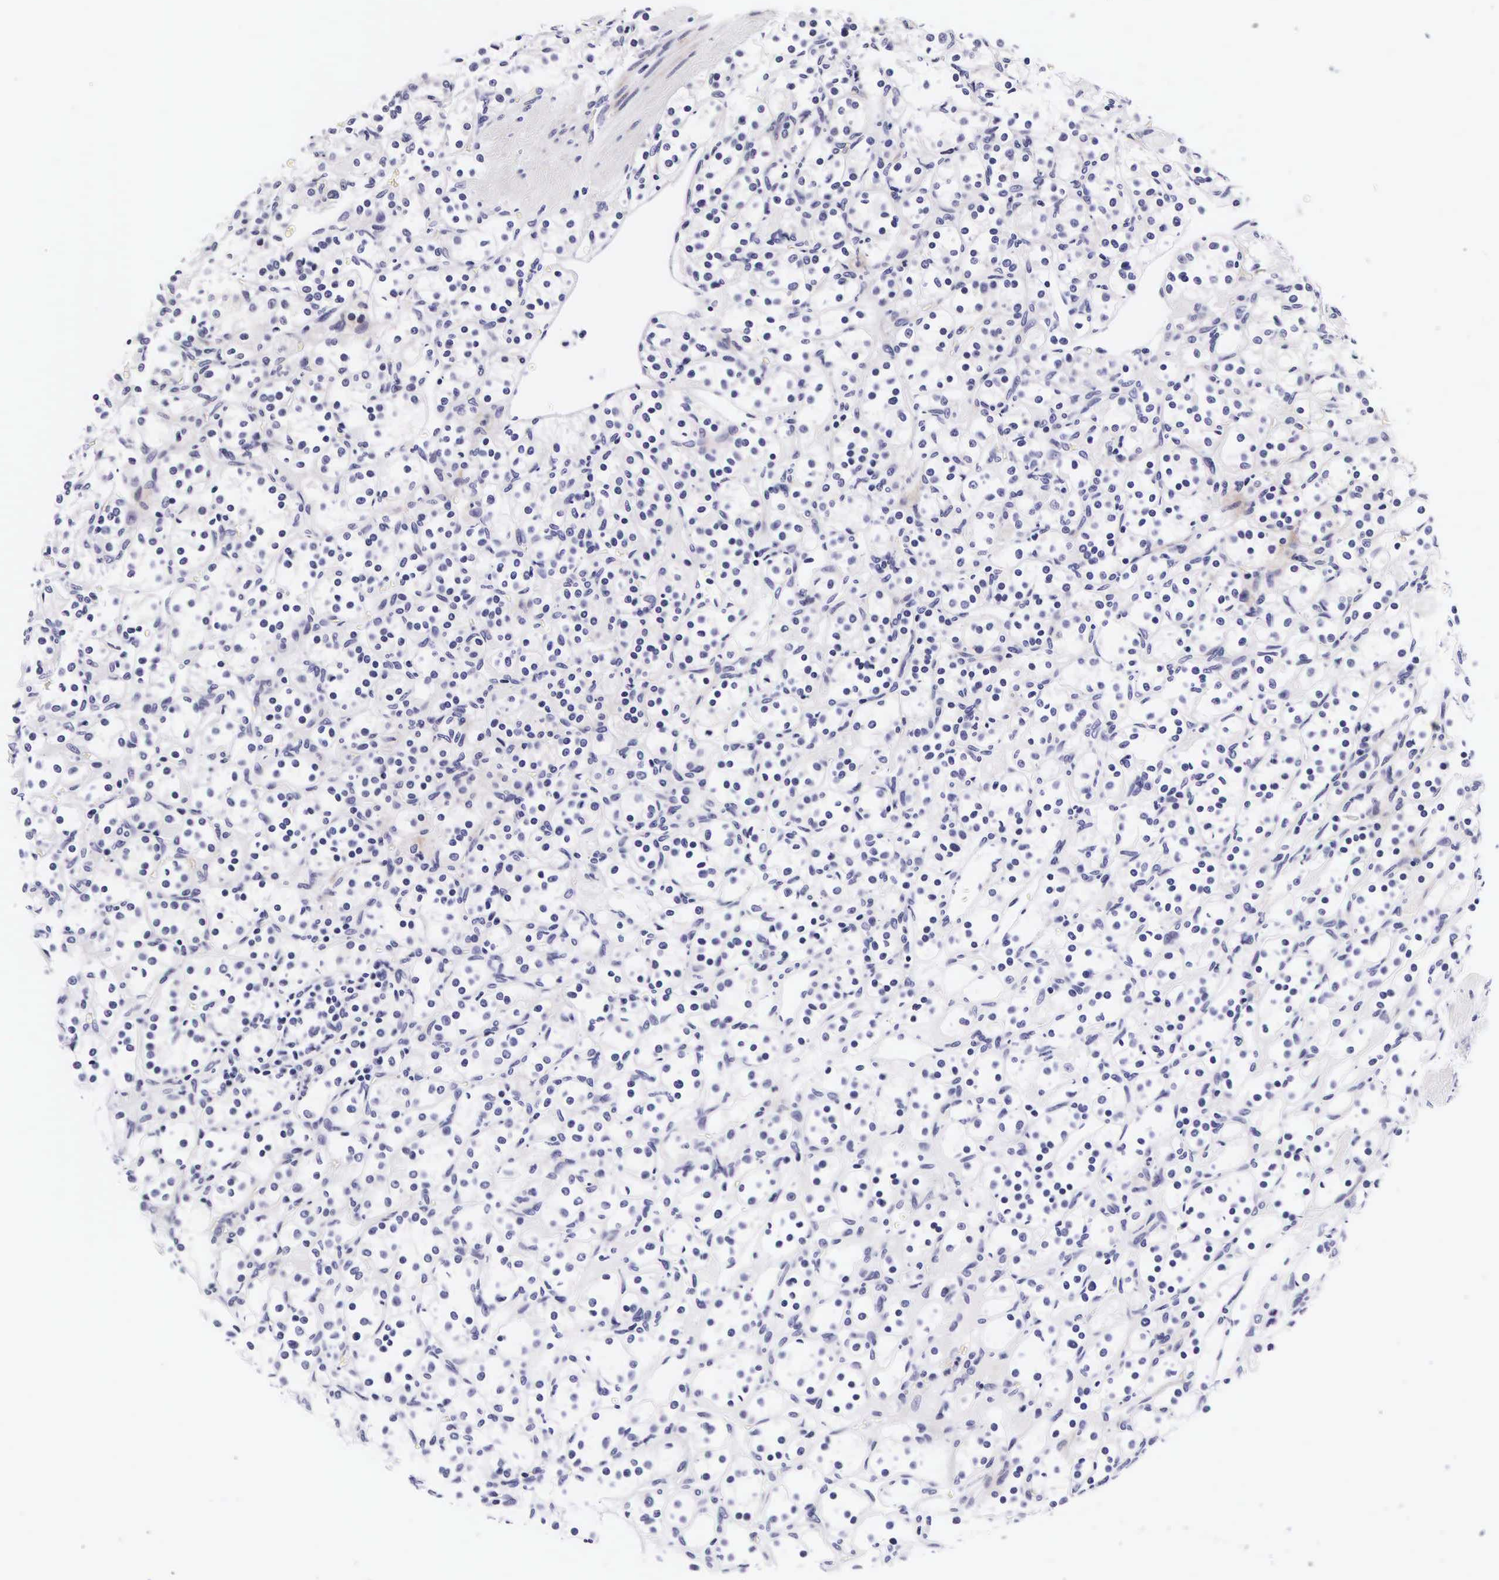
{"staining": {"intensity": "negative", "quantity": "none", "location": "none"}, "tissue": "renal cancer", "cell_type": "Tumor cells", "image_type": "cancer", "snomed": [{"axis": "morphology", "description": "Adenocarcinoma, NOS"}, {"axis": "topography", "description": "Kidney"}], "caption": "Micrograph shows no protein expression in tumor cells of renal cancer (adenocarcinoma) tissue. The staining was performed using DAB to visualize the protein expression in brown, while the nuclei were stained in blue with hematoxylin (Magnification: 20x).", "gene": "UPRT", "patient": {"sex": "male", "age": 77}}